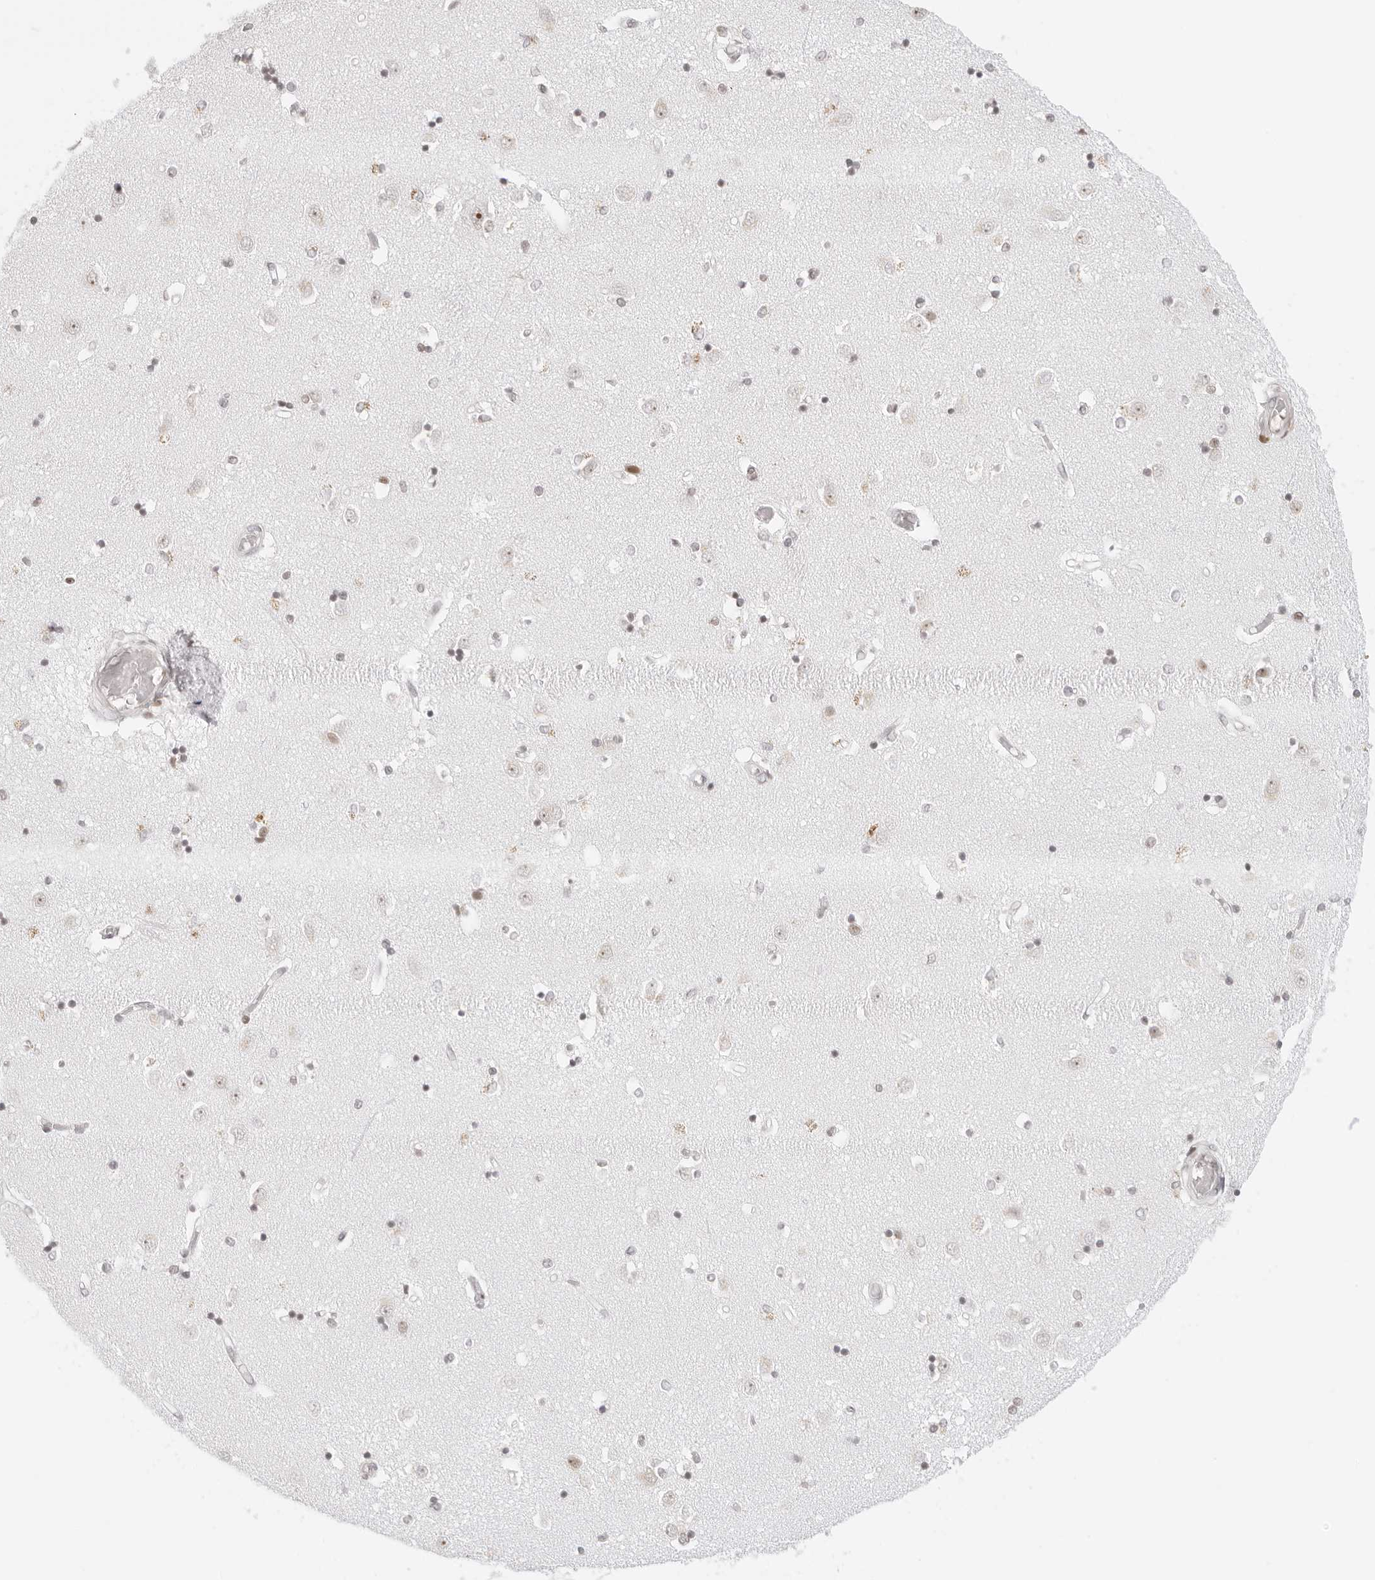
{"staining": {"intensity": "moderate", "quantity": "<25%", "location": "nuclear"}, "tissue": "caudate", "cell_type": "Glial cells", "image_type": "normal", "snomed": [{"axis": "morphology", "description": "Normal tissue, NOS"}, {"axis": "topography", "description": "Lateral ventricle wall"}], "caption": "Immunohistochemical staining of benign human caudate reveals <25% levels of moderate nuclear protein staining in about <25% of glial cells.", "gene": "RCC1", "patient": {"sex": "male", "age": 45}}